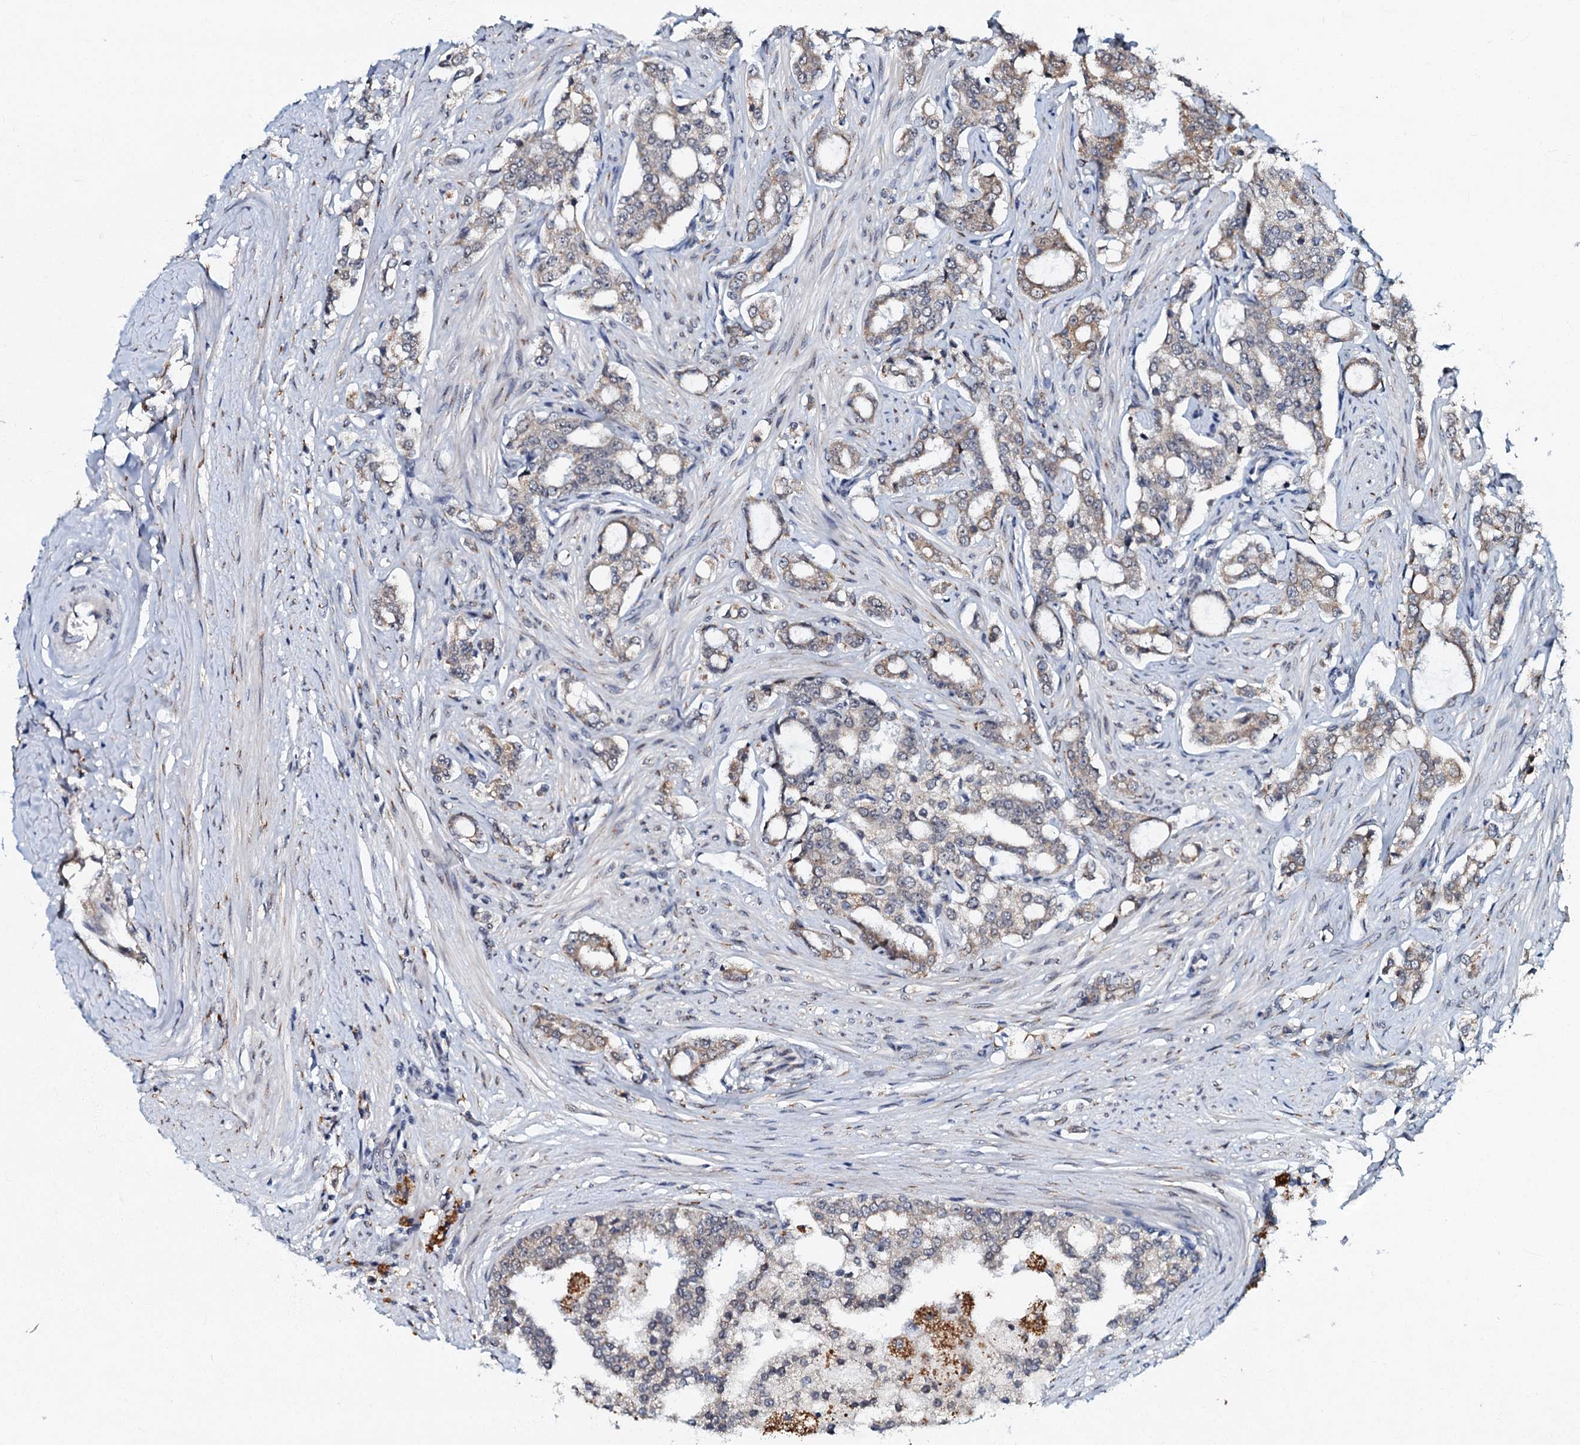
{"staining": {"intensity": "weak", "quantity": "25%-75%", "location": "cytoplasmic/membranous"}, "tissue": "prostate cancer", "cell_type": "Tumor cells", "image_type": "cancer", "snomed": [{"axis": "morphology", "description": "Adenocarcinoma, High grade"}, {"axis": "topography", "description": "Prostate"}], "caption": "Immunohistochemistry (IHC) staining of prostate cancer (adenocarcinoma (high-grade)), which shows low levels of weak cytoplasmic/membranous expression in approximately 25%-75% of tumor cells indicating weak cytoplasmic/membranous protein staining. The staining was performed using DAB (brown) for protein detection and nuclei were counterstained in hematoxylin (blue).", "gene": "C18orf32", "patient": {"sex": "male", "age": 64}}